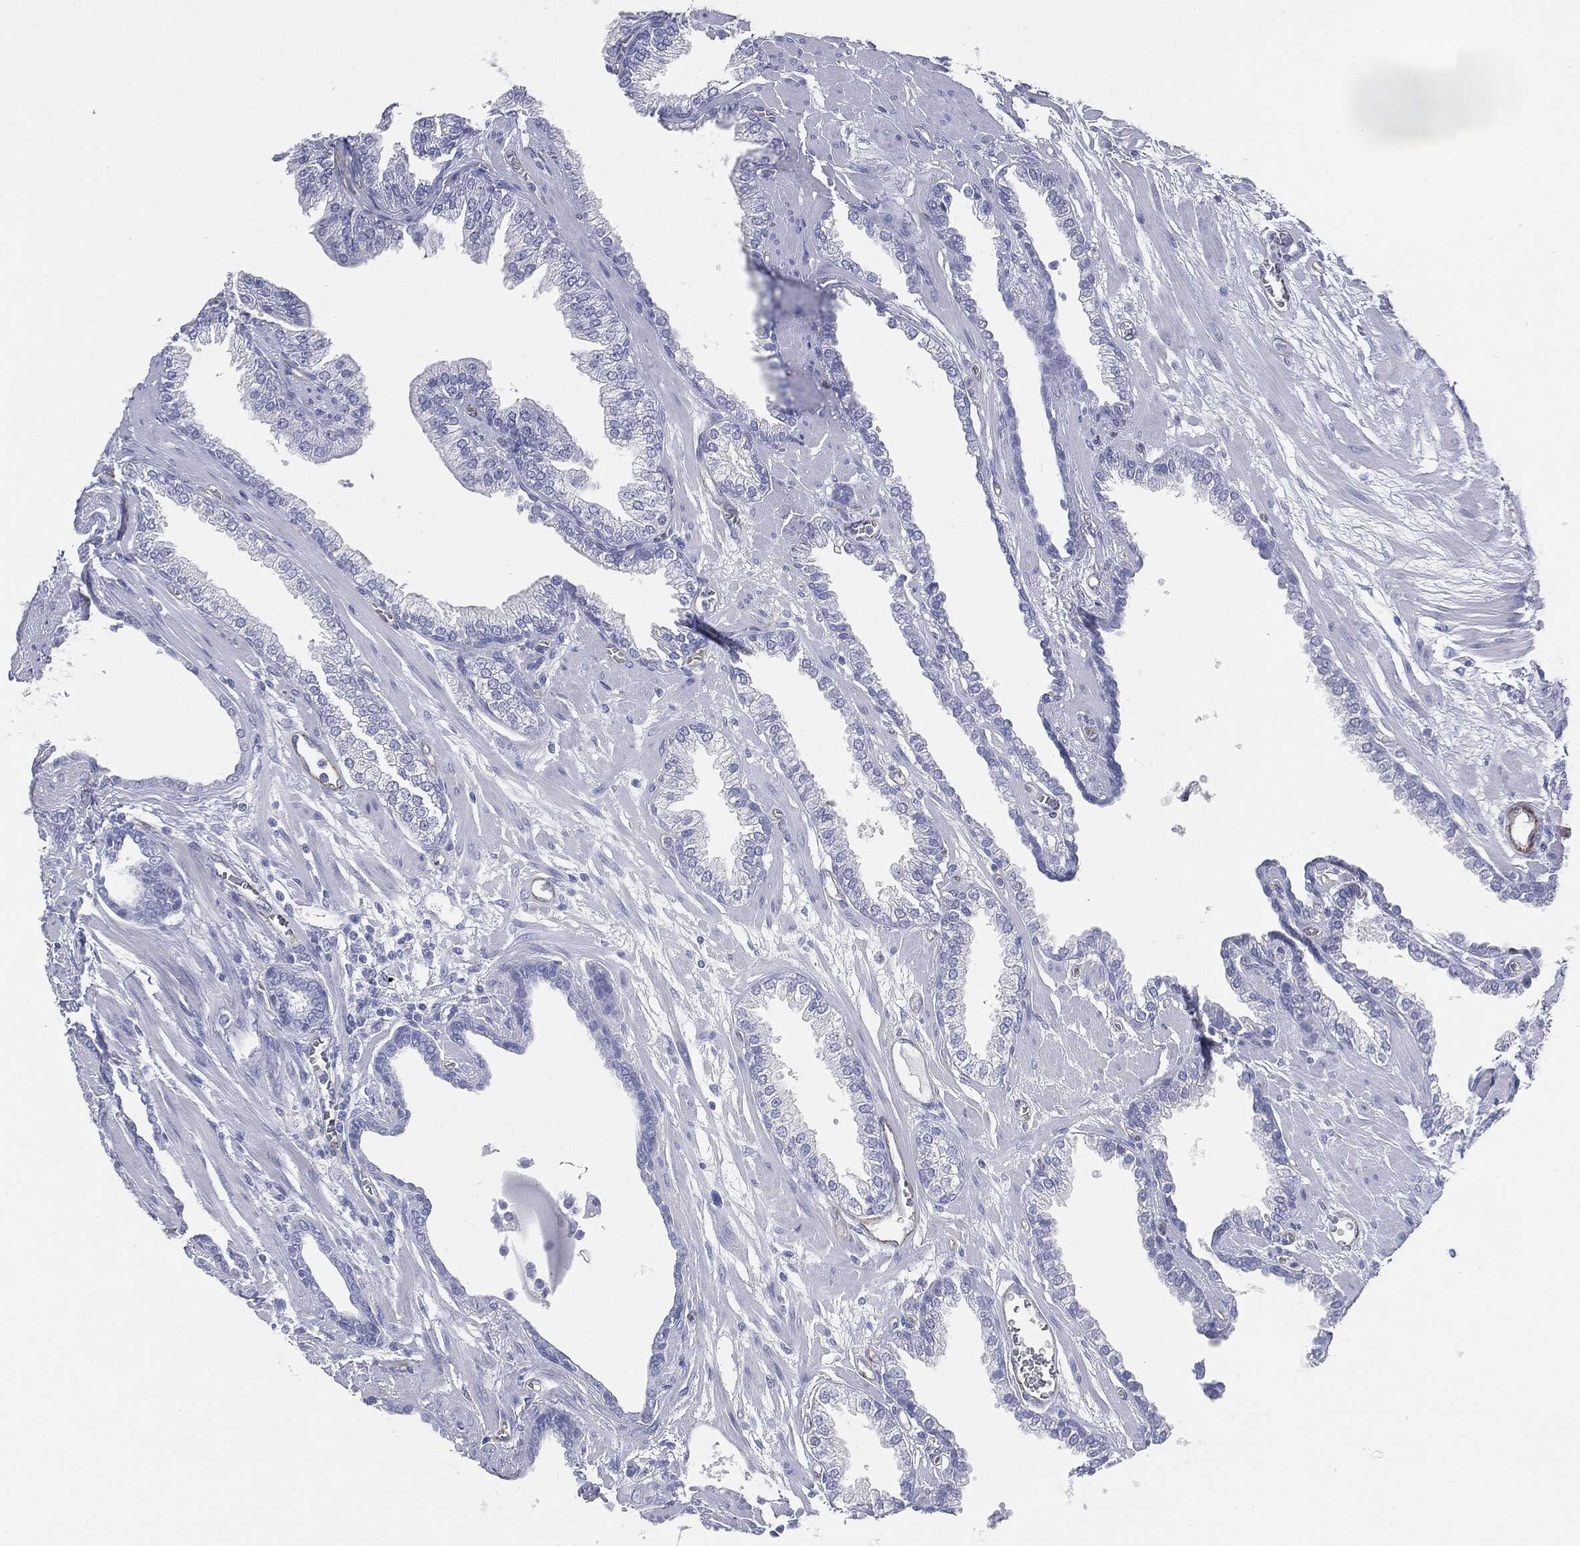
{"staining": {"intensity": "negative", "quantity": "none", "location": "none"}, "tissue": "prostate cancer", "cell_type": "Tumor cells", "image_type": "cancer", "snomed": [{"axis": "morphology", "description": "Adenocarcinoma, Low grade"}, {"axis": "topography", "description": "Prostate"}], "caption": "Immunohistochemistry (IHC) of prostate cancer (adenocarcinoma (low-grade)) demonstrates no expression in tumor cells. (Immunohistochemistry, brightfield microscopy, high magnification).", "gene": "MUC5AC", "patient": {"sex": "male", "age": 69}}